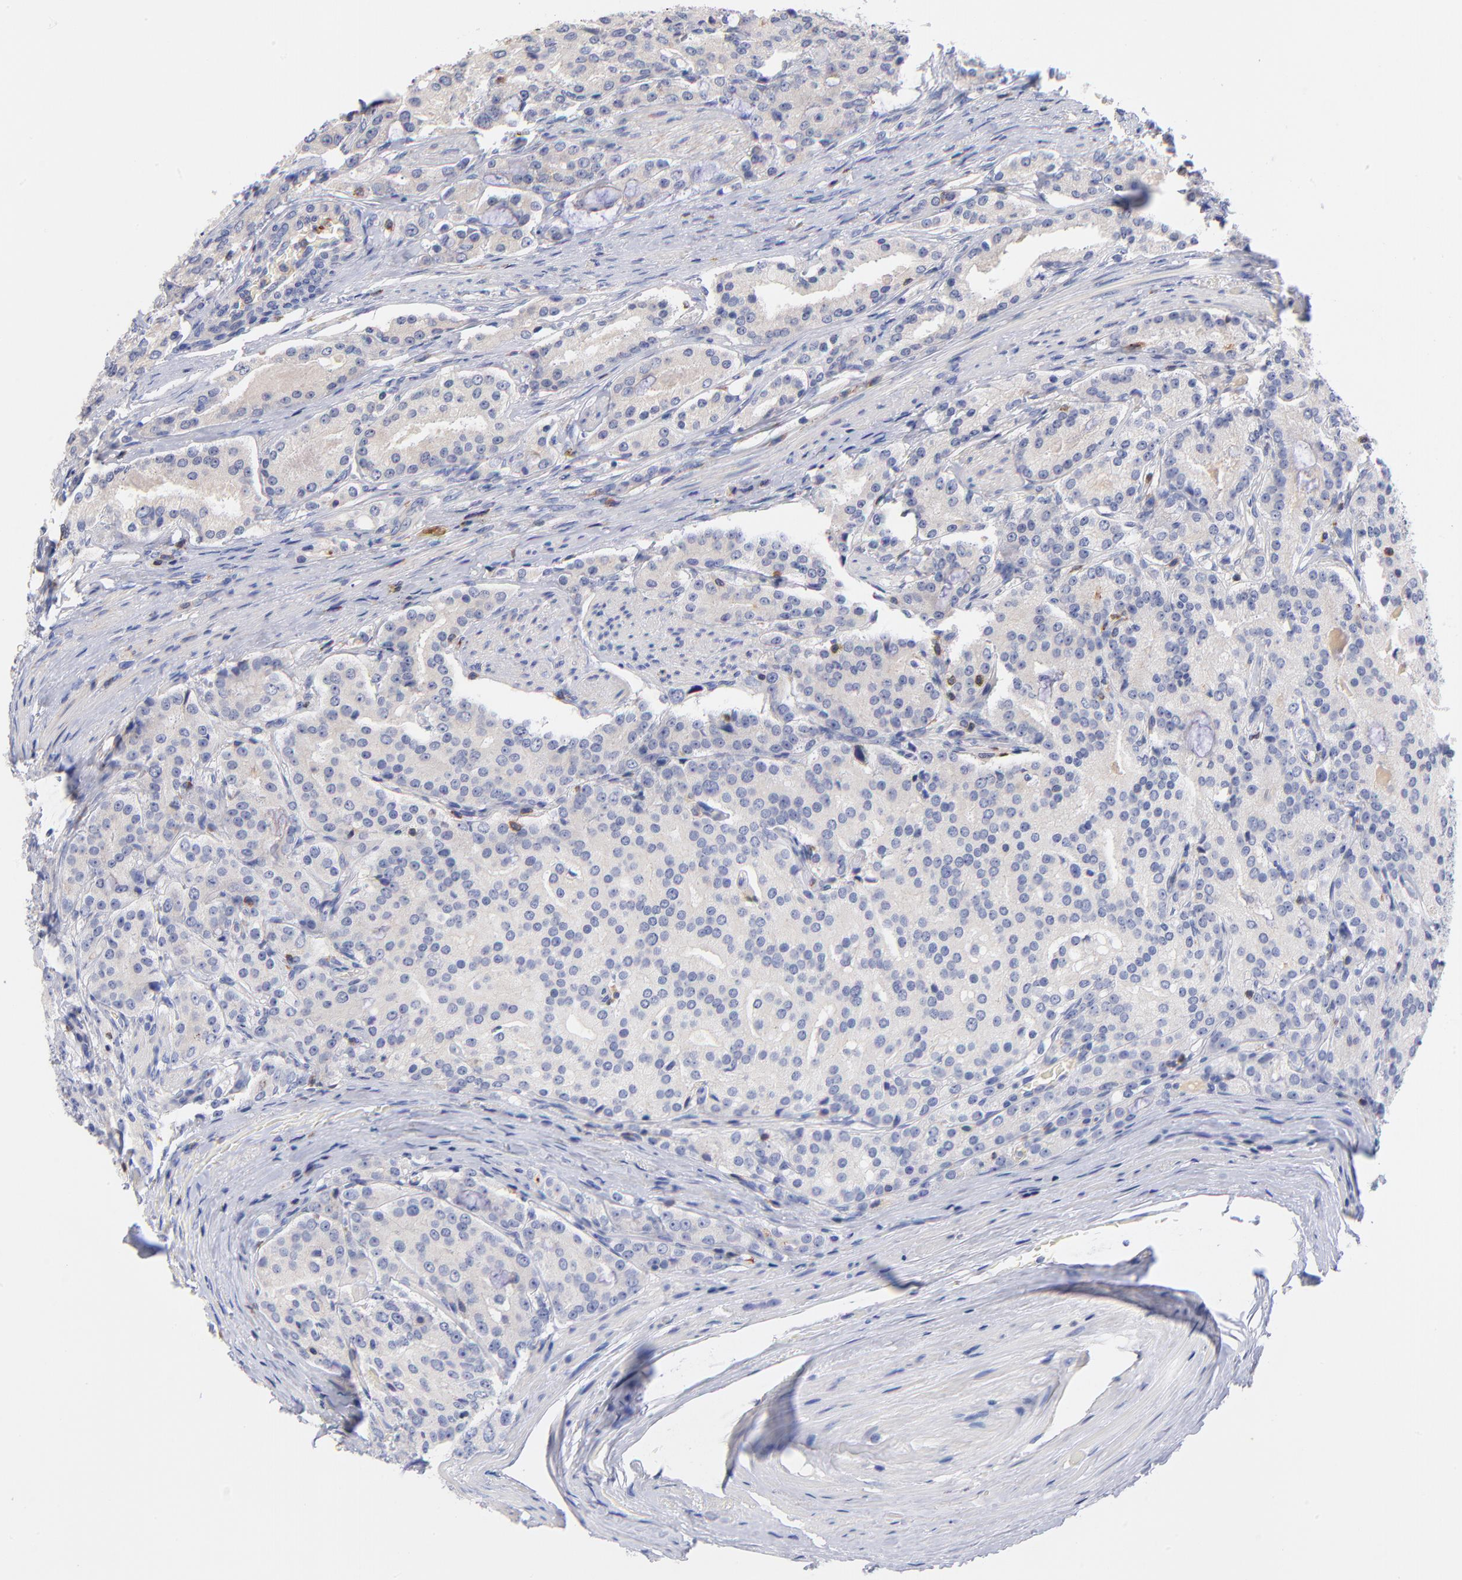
{"staining": {"intensity": "negative", "quantity": "none", "location": "none"}, "tissue": "prostate cancer", "cell_type": "Tumor cells", "image_type": "cancer", "snomed": [{"axis": "morphology", "description": "Adenocarcinoma, Medium grade"}, {"axis": "topography", "description": "Prostate"}], "caption": "An immunohistochemistry (IHC) micrograph of prostate cancer is shown. There is no staining in tumor cells of prostate cancer. Nuclei are stained in blue.", "gene": "KREMEN2", "patient": {"sex": "male", "age": 72}}